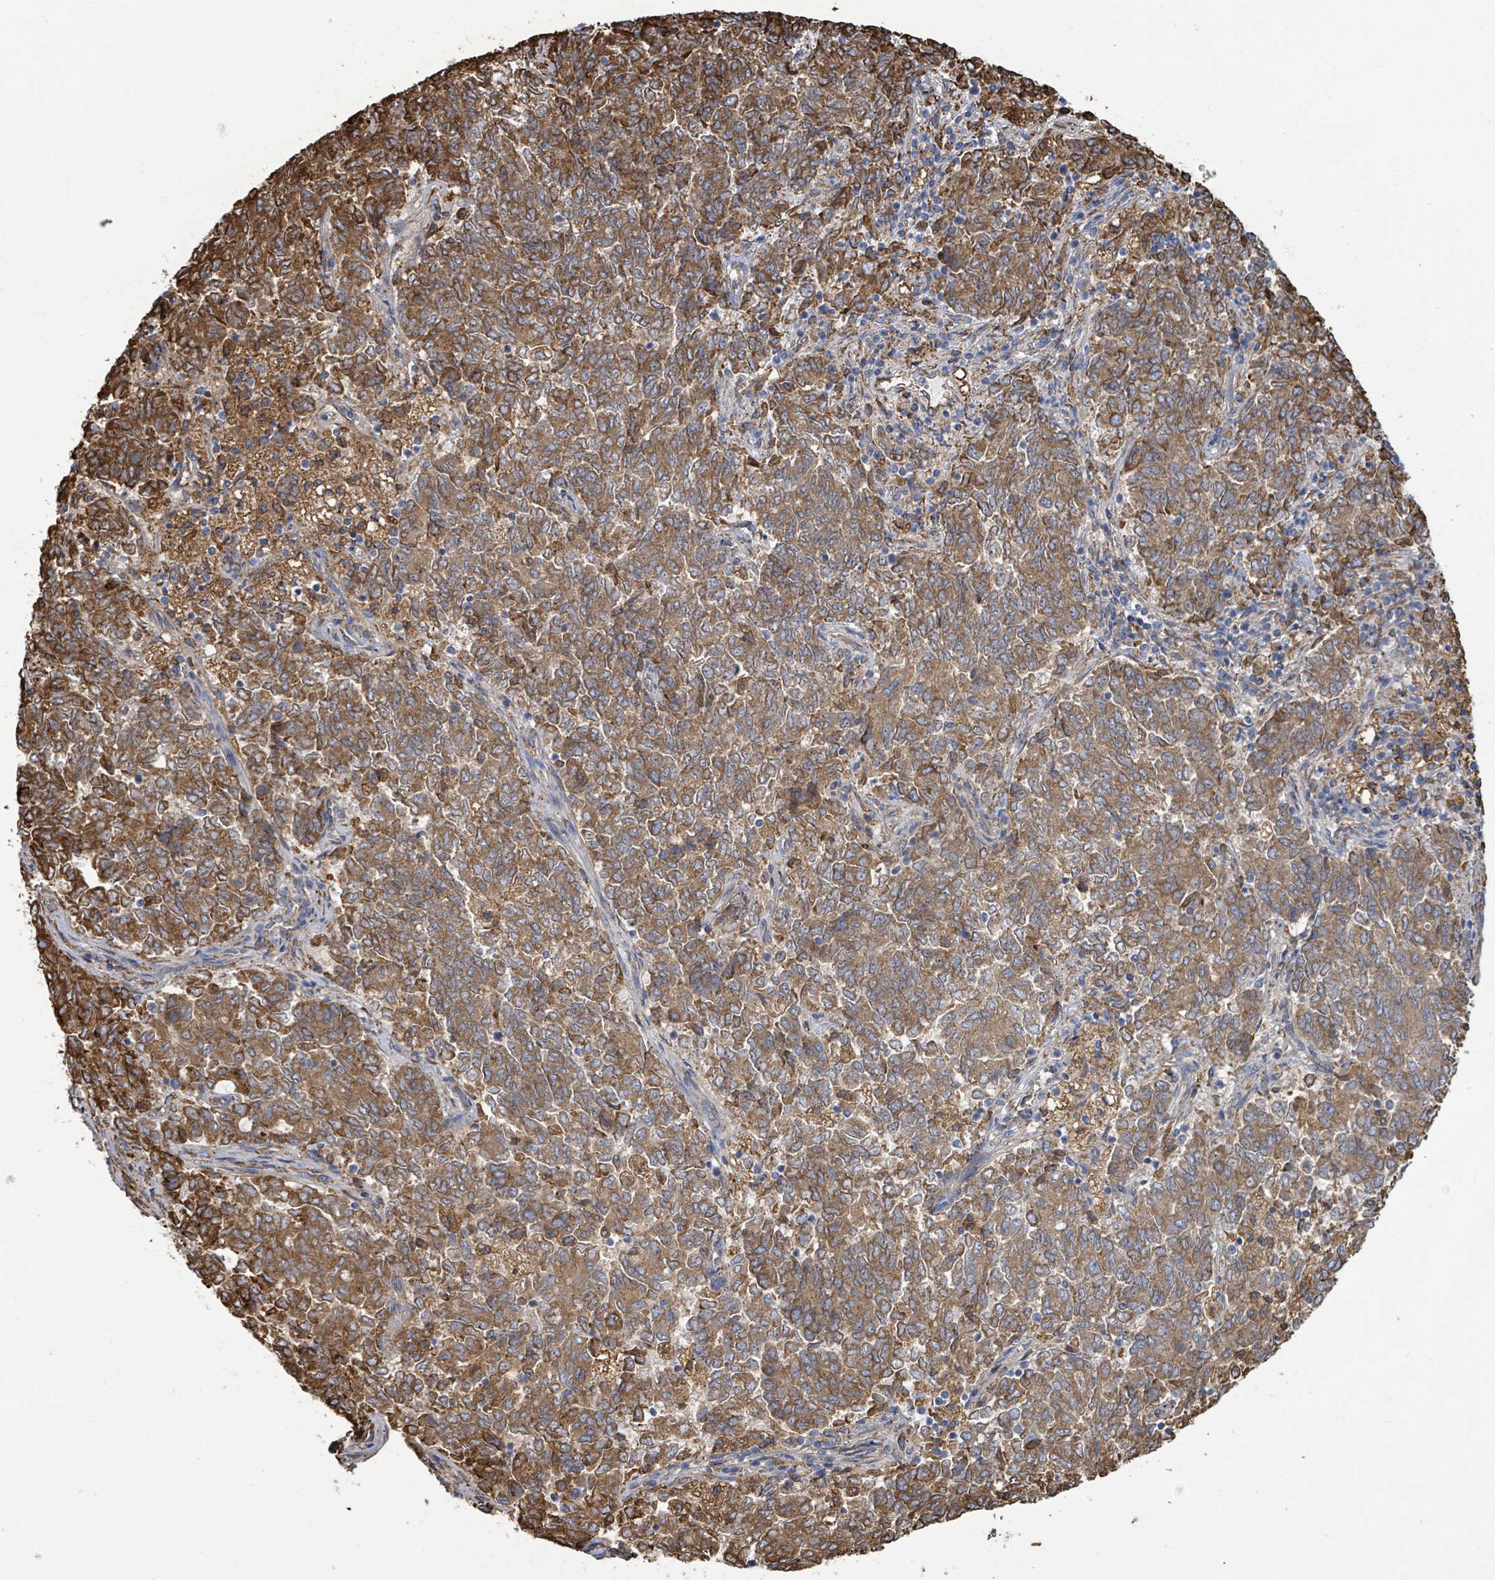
{"staining": {"intensity": "moderate", "quantity": ">75%", "location": "cytoplasmic/membranous"}, "tissue": "endometrial cancer", "cell_type": "Tumor cells", "image_type": "cancer", "snomed": [{"axis": "morphology", "description": "Adenocarcinoma, NOS"}, {"axis": "topography", "description": "Endometrium"}], "caption": "IHC (DAB (3,3'-diaminobenzidine)) staining of human endometrial cancer displays moderate cytoplasmic/membranous protein expression in approximately >75% of tumor cells.", "gene": "RFPL4A", "patient": {"sex": "female", "age": 80}}